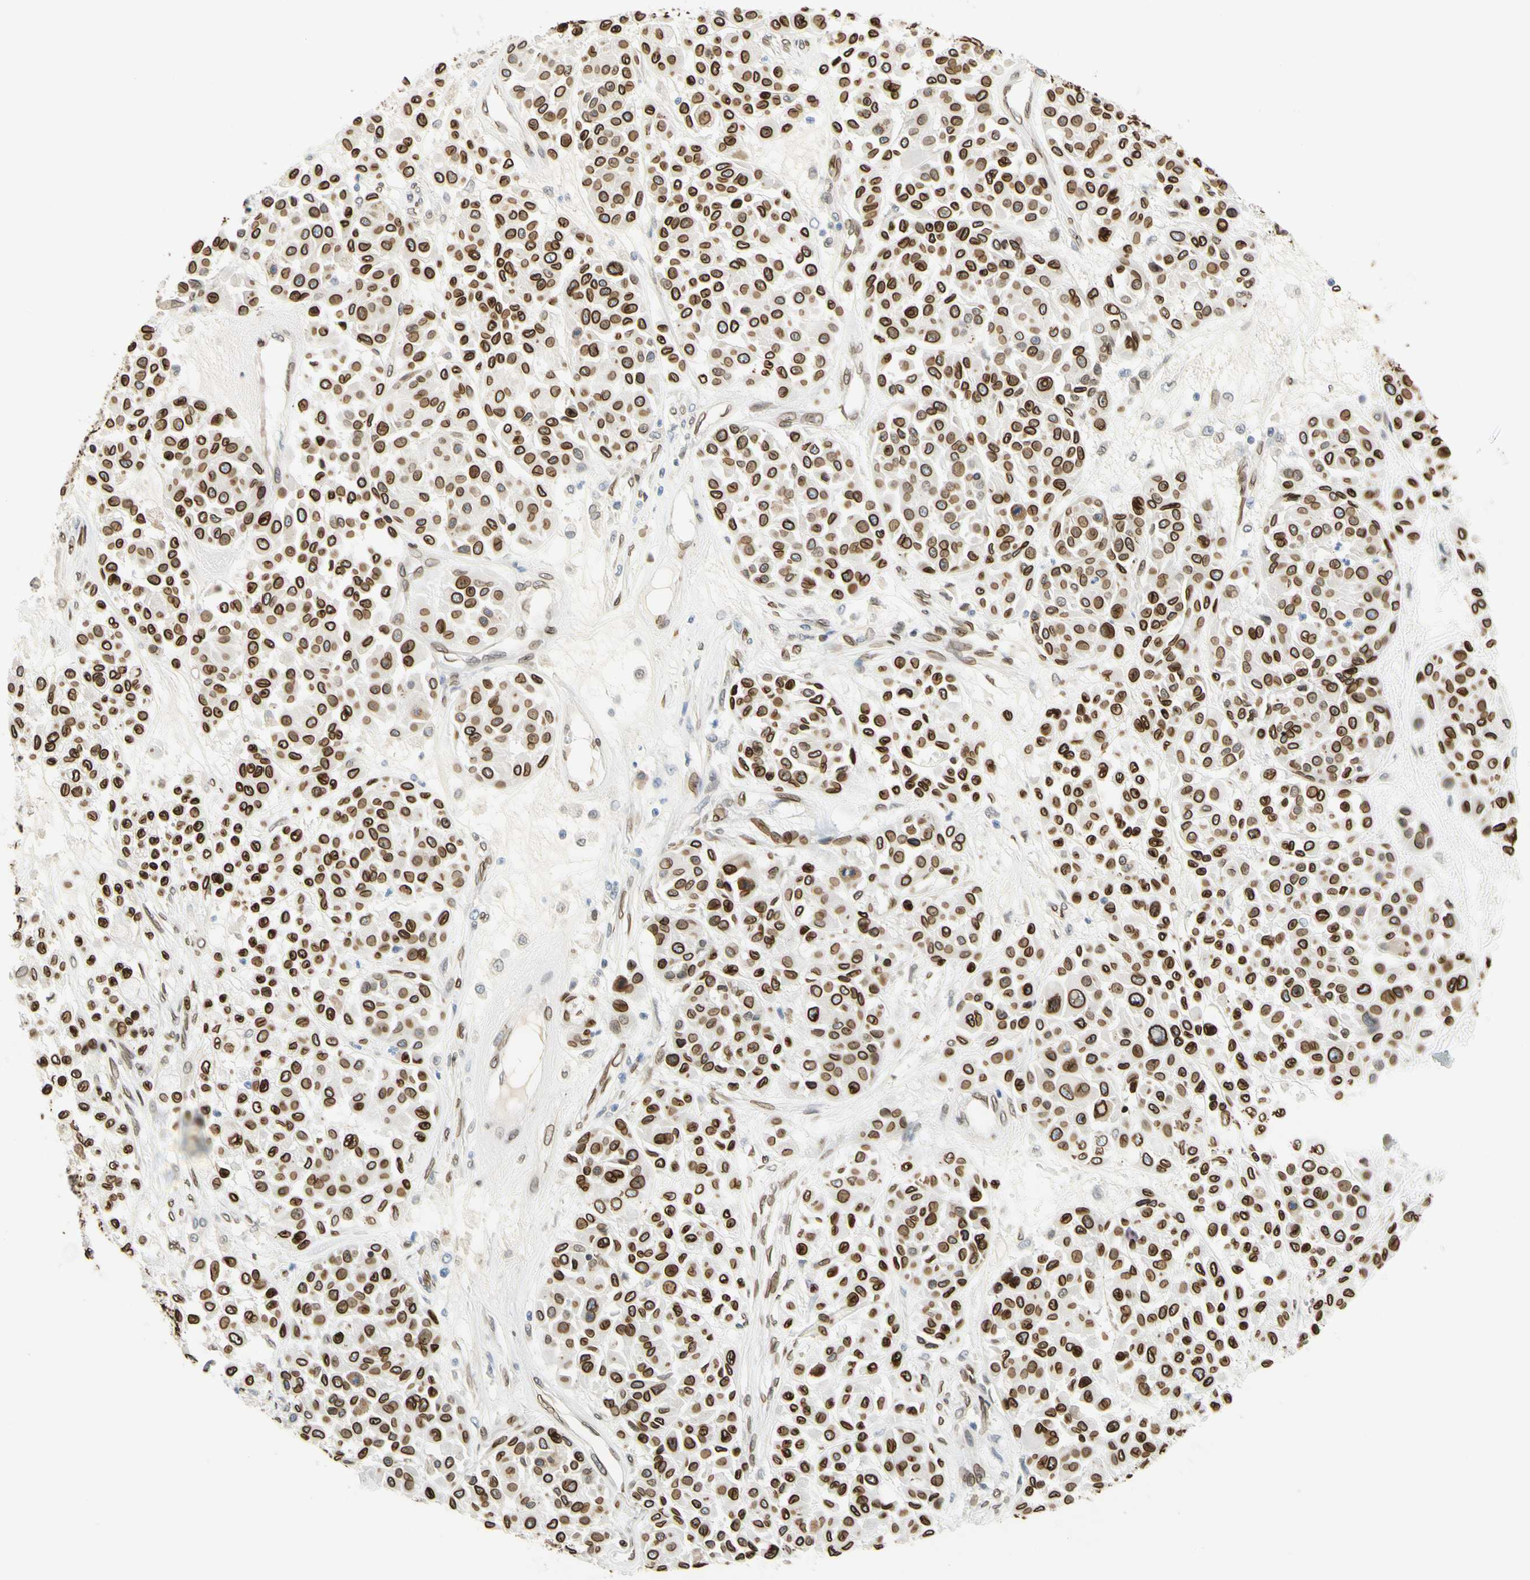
{"staining": {"intensity": "strong", "quantity": ">75%", "location": "cytoplasmic/membranous,nuclear"}, "tissue": "melanoma", "cell_type": "Tumor cells", "image_type": "cancer", "snomed": [{"axis": "morphology", "description": "Malignant melanoma, Metastatic site"}, {"axis": "topography", "description": "Soft tissue"}], "caption": "Immunohistochemical staining of malignant melanoma (metastatic site) exhibits high levels of strong cytoplasmic/membranous and nuclear expression in approximately >75% of tumor cells.", "gene": "SUN1", "patient": {"sex": "male", "age": 41}}